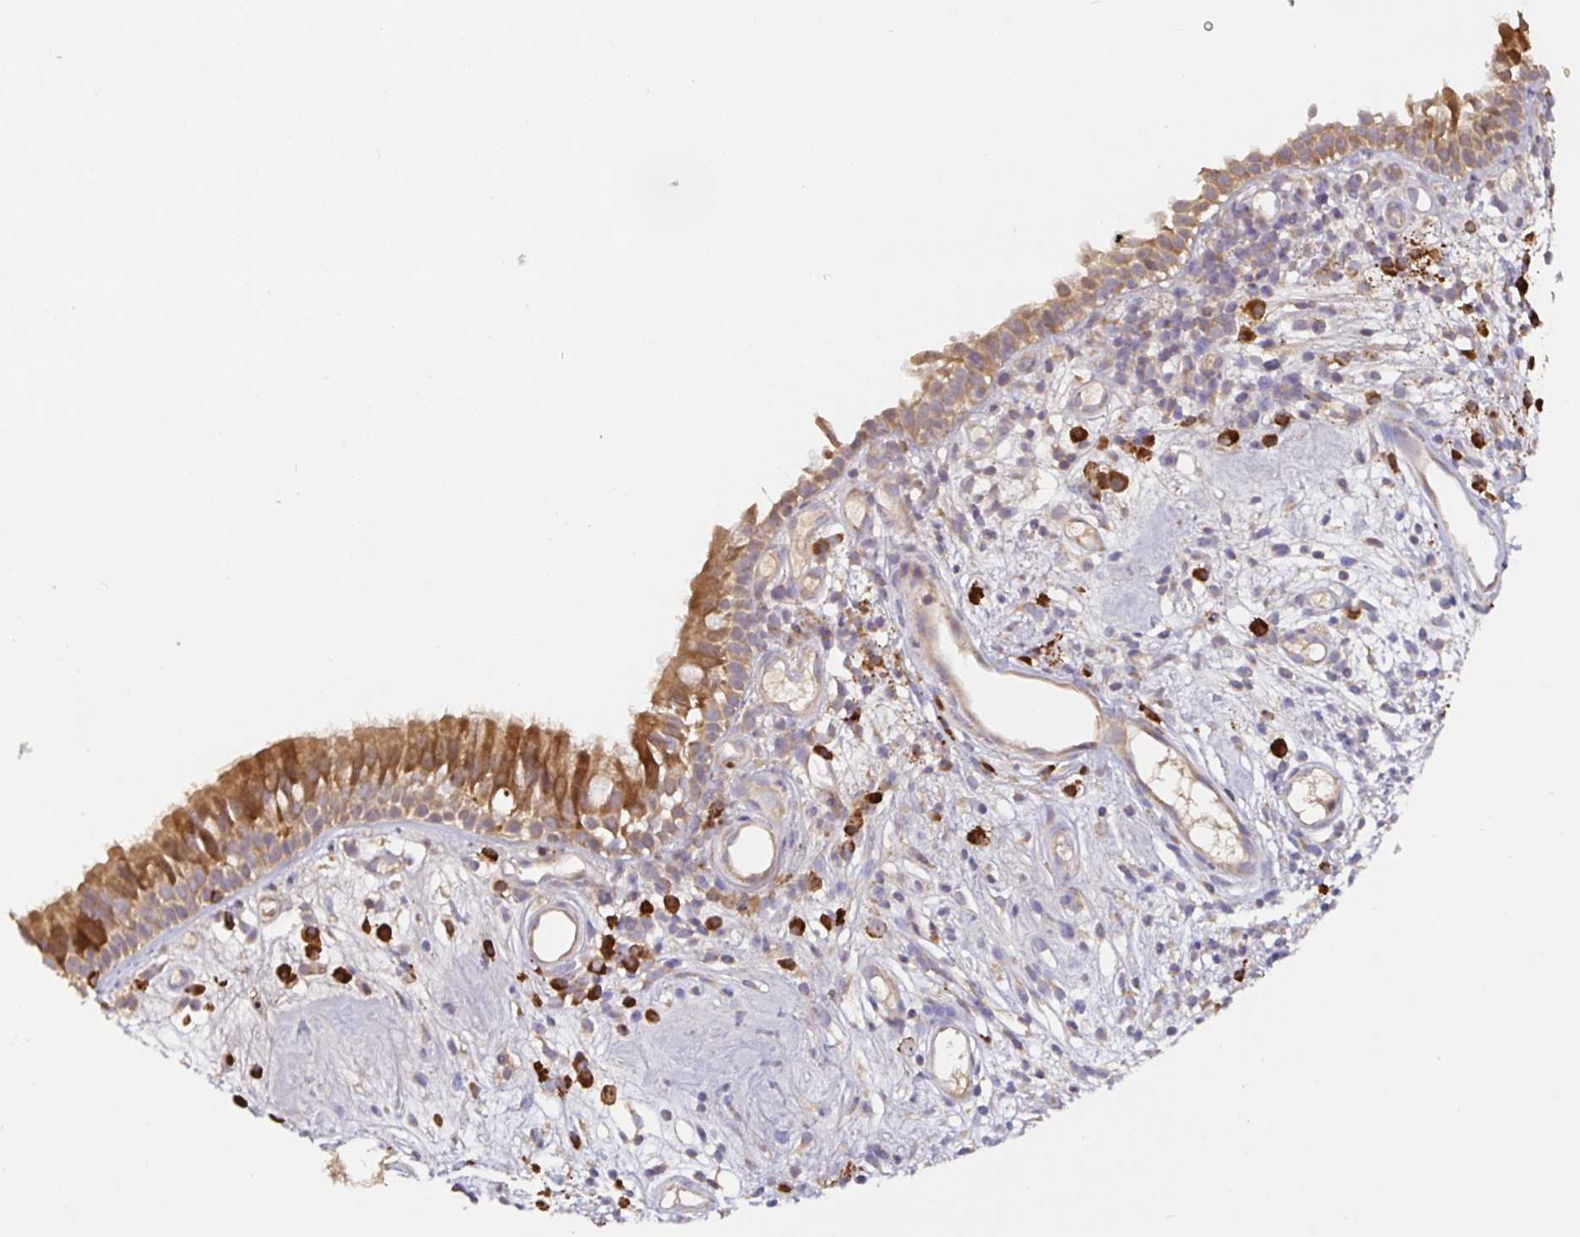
{"staining": {"intensity": "moderate", "quantity": ">75%", "location": "cytoplasmic/membranous"}, "tissue": "nasopharynx", "cell_type": "Respiratory epithelial cells", "image_type": "normal", "snomed": [{"axis": "morphology", "description": "Normal tissue, NOS"}, {"axis": "morphology", "description": "Inflammation, NOS"}, {"axis": "topography", "description": "Nasopharynx"}], "caption": "This is a photomicrograph of immunohistochemistry staining of benign nasopharynx, which shows moderate staining in the cytoplasmic/membranous of respiratory epithelial cells.", "gene": "HAGH", "patient": {"sex": "male", "age": 54}}